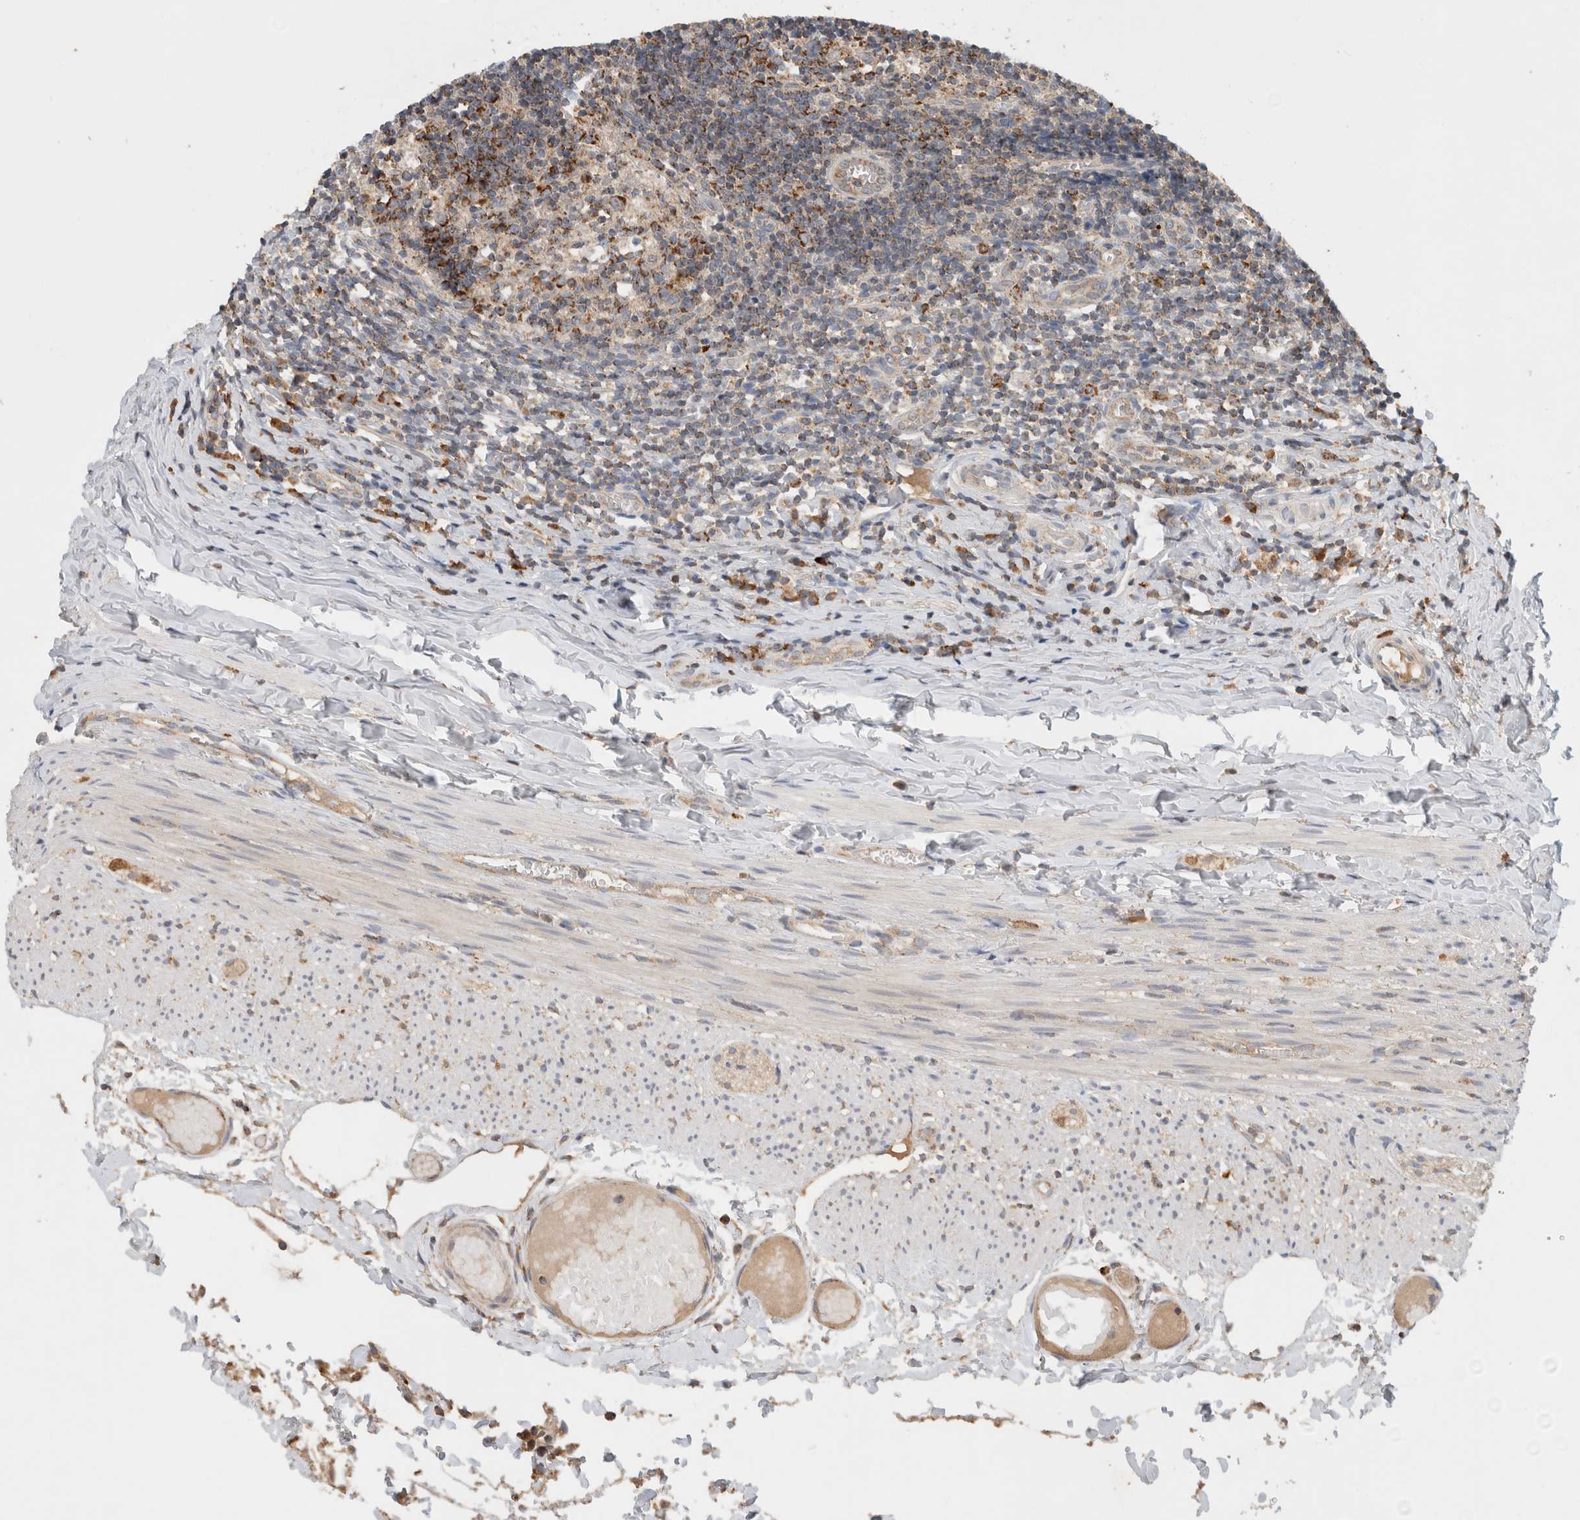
{"staining": {"intensity": "moderate", "quantity": ">75%", "location": "cytoplasmic/membranous"}, "tissue": "appendix", "cell_type": "Glandular cells", "image_type": "normal", "snomed": [{"axis": "morphology", "description": "Normal tissue, NOS"}, {"axis": "topography", "description": "Appendix"}], "caption": "Glandular cells show medium levels of moderate cytoplasmic/membranous staining in approximately >75% of cells in normal appendix. (IHC, brightfield microscopy, high magnification).", "gene": "AMPD1", "patient": {"sex": "male", "age": 8}}